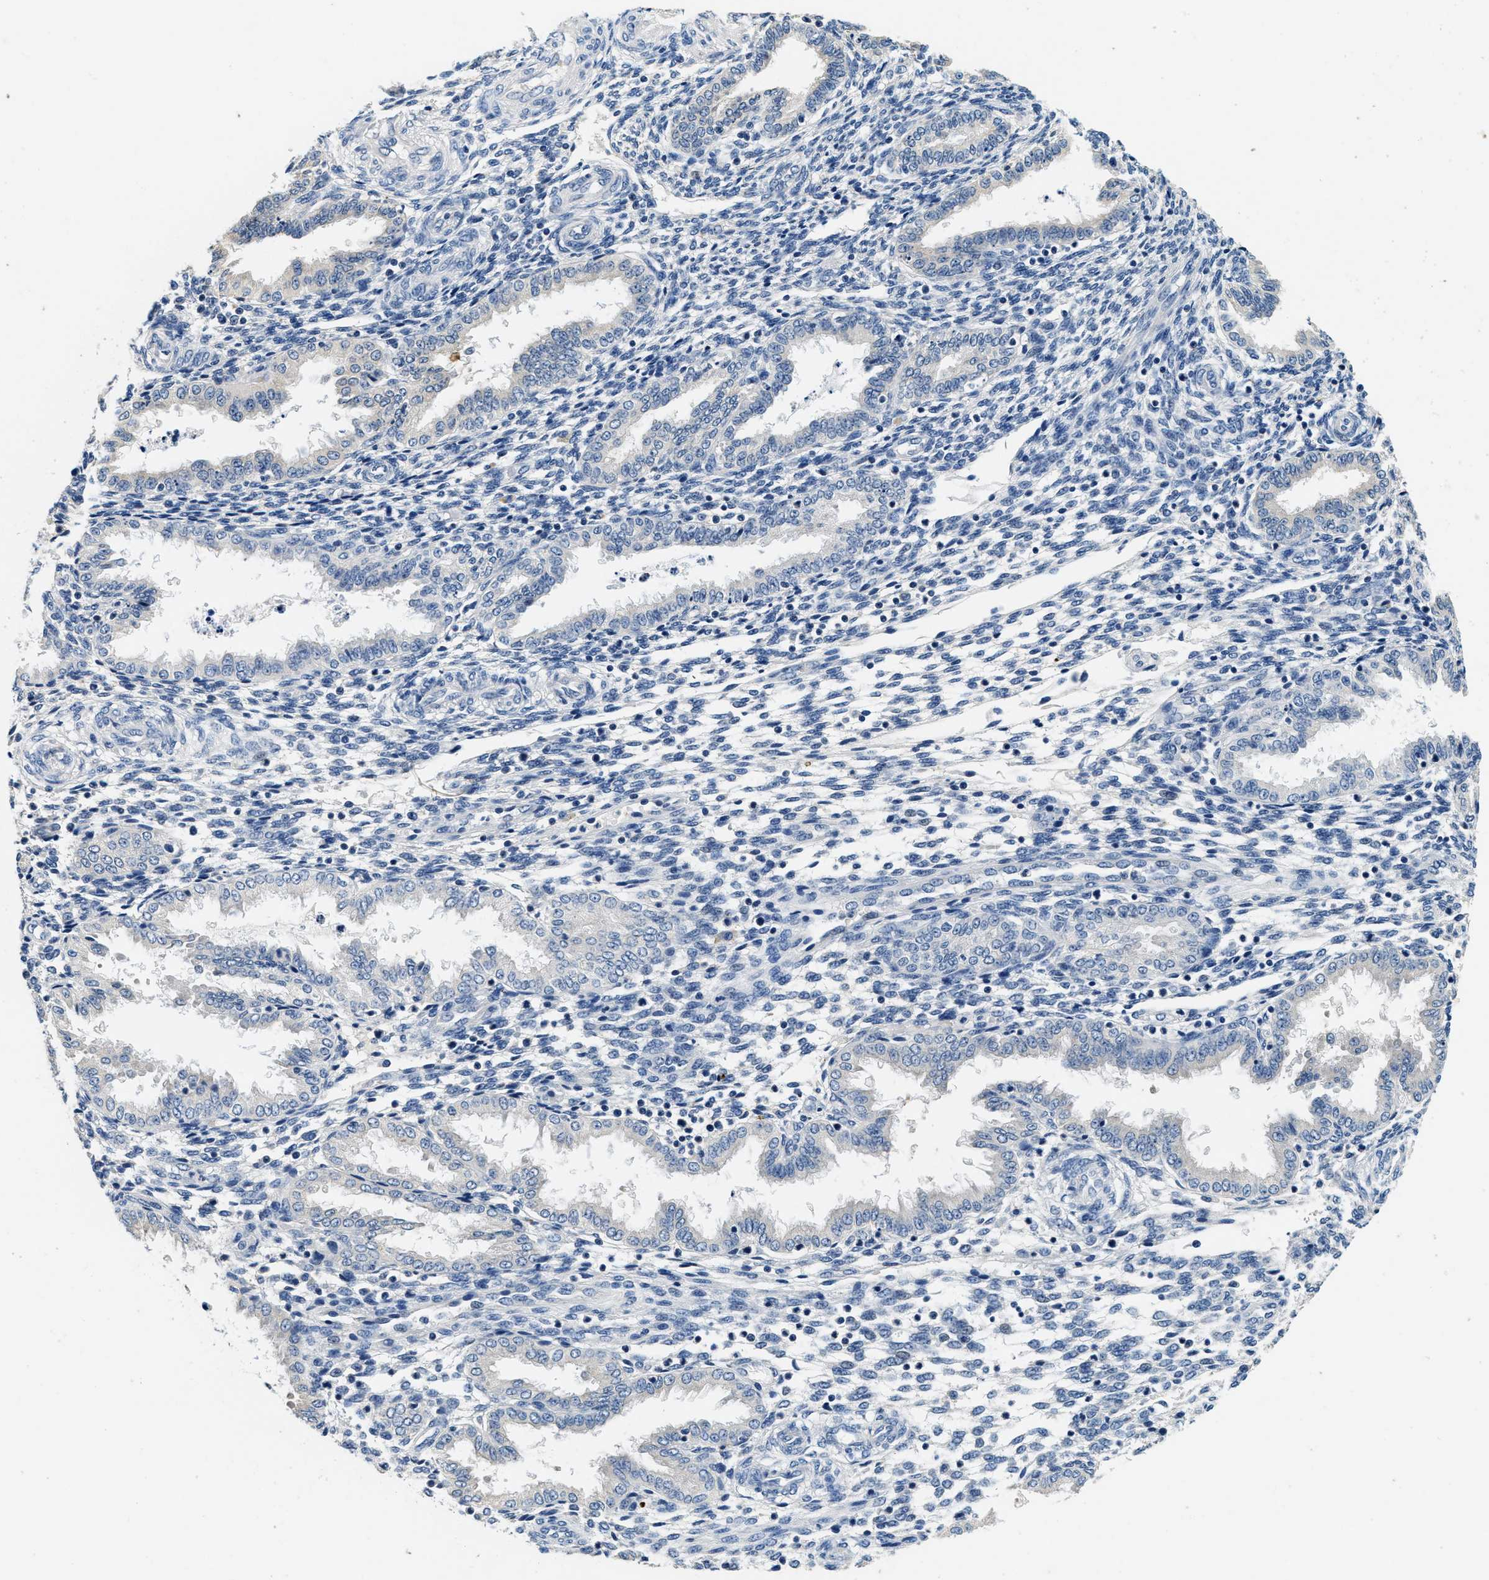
{"staining": {"intensity": "negative", "quantity": "none", "location": "none"}, "tissue": "endometrium", "cell_type": "Cells in endometrial stroma", "image_type": "normal", "snomed": [{"axis": "morphology", "description": "Normal tissue, NOS"}, {"axis": "topography", "description": "Endometrium"}], "caption": "Immunohistochemical staining of benign human endometrium reveals no significant positivity in cells in endometrial stroma.", "gene": "ALDH3A2", "patient": {"sex": "female", "age": 33}}